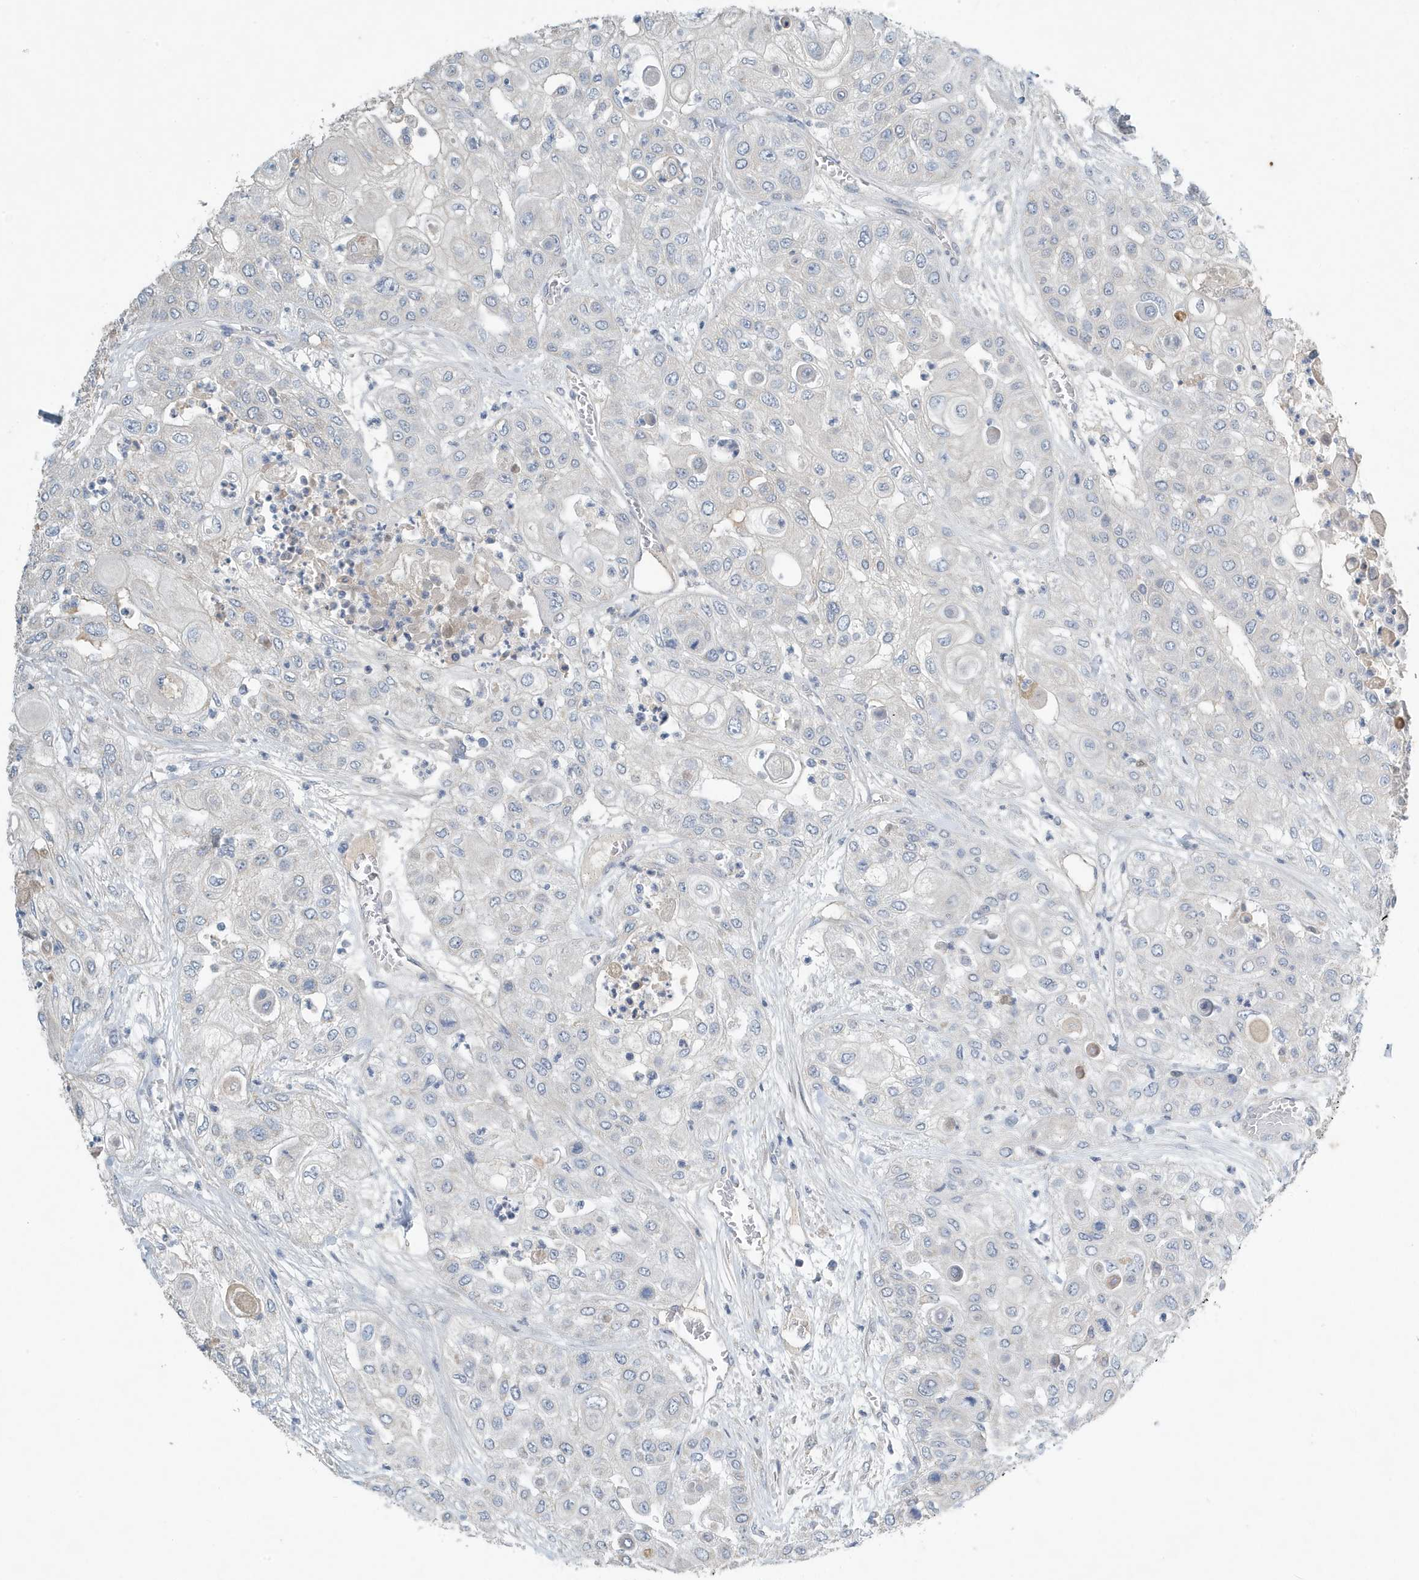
{"staining": {"intensity": "negative", "quantity": "none", "location": "none"}, "tissue": "urothelial cancer", "cell_type": "Tumor cells", "image_type": "cancer", "snomed": [{"axis": "morphology", "description": "Urothelial carcinoma, High grade"}, {"axis": "topography", "description": "Urinary bladder"}], "caption": "Tumor cells show no significant expression in high-grade urothelial carcinoma.", "gene": "UGT2B4", "patient": {"sex": "female", "age": 79}}